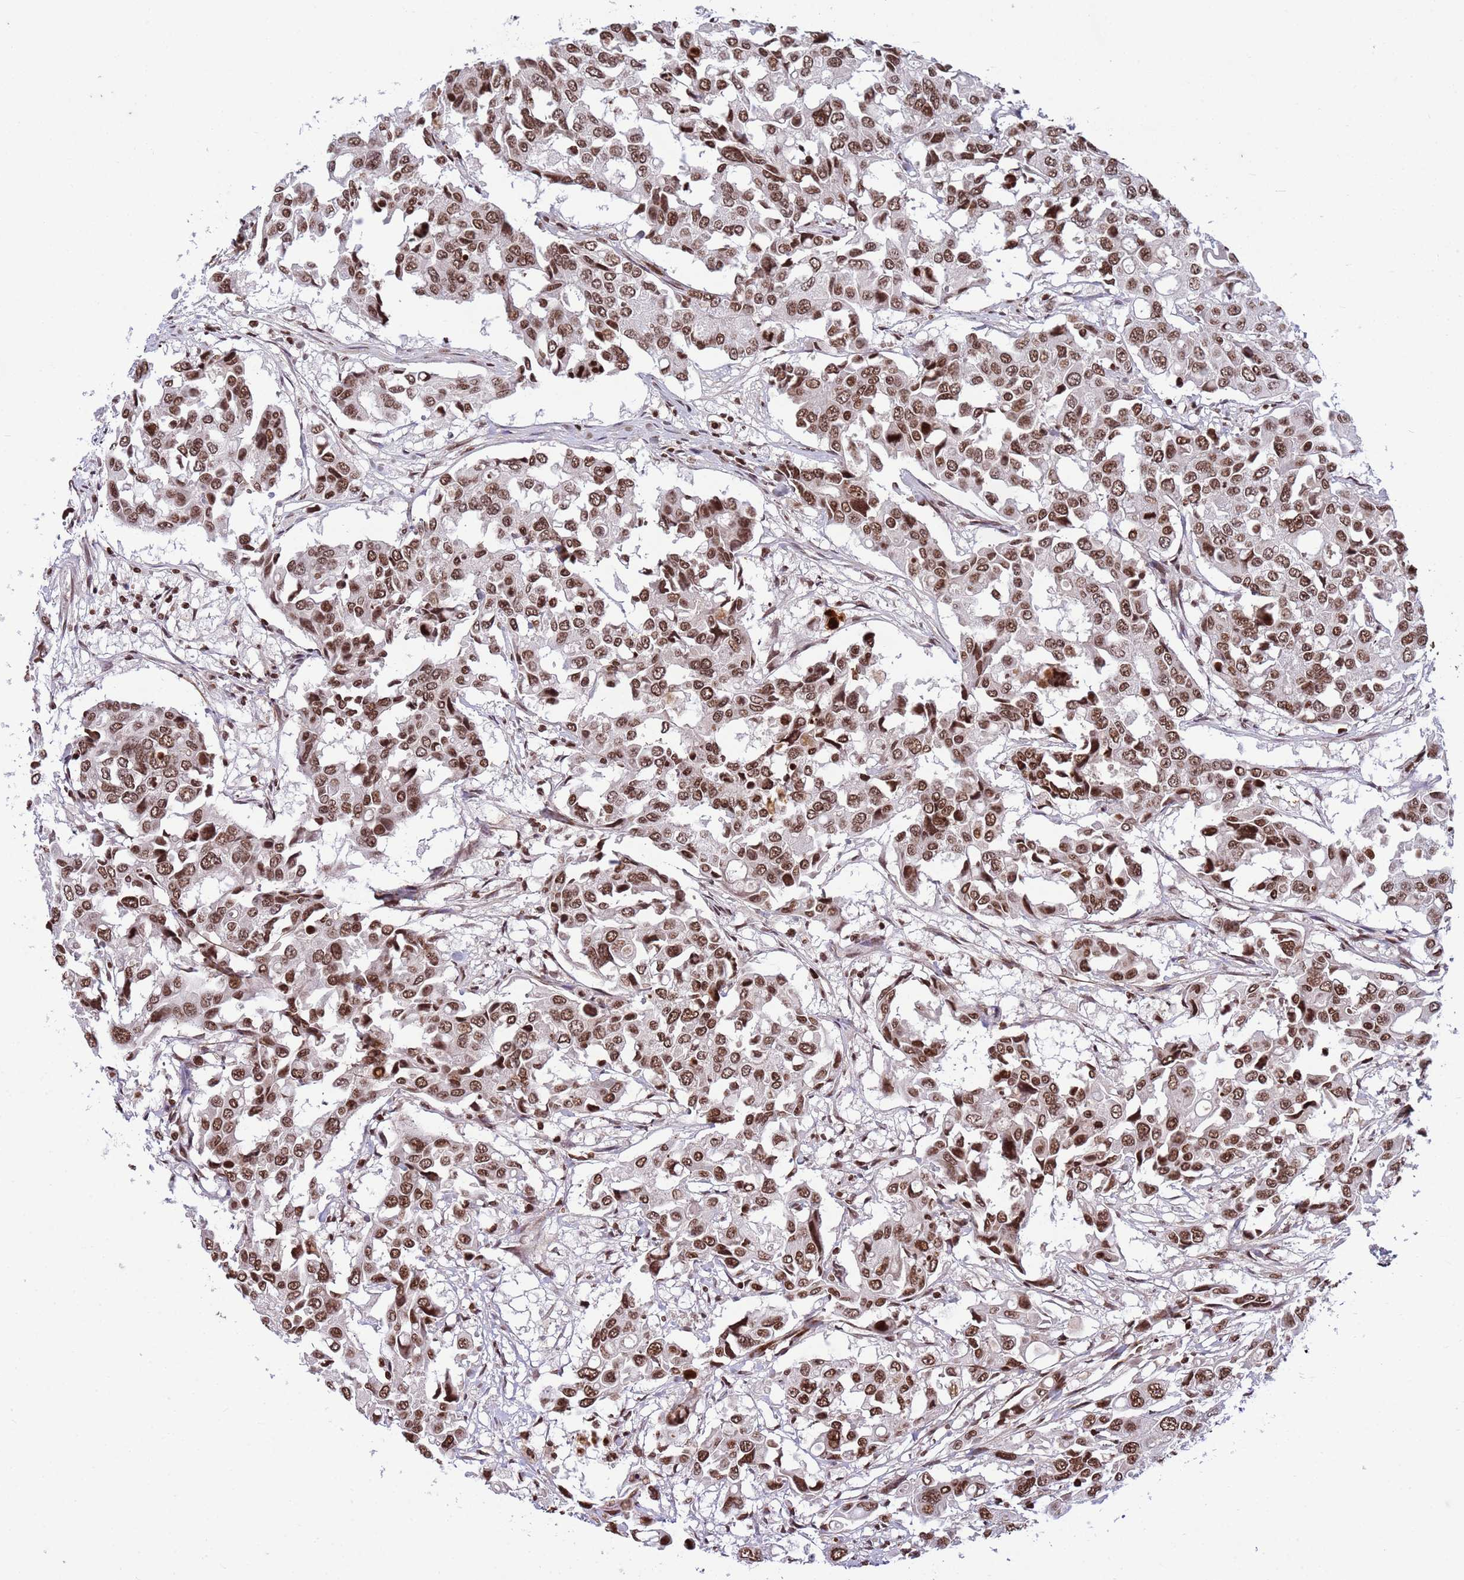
{"staining": {"intensity": "strong", "quantity": ">75%", "location": "nuclear"}, "tissue": "colorectal cancer", "cell_type": "Tumor cells", "image_type": "cancer", "snomed": [{"axis": "morphology", "description": "Adenocarcinoma, NOS"}, {"axis": "topography", "description": "Colon"}], "caption": "Protein analysis of adenocarcinoma (colorectal) tissue demonstrates strong nuclear staining in about >75% of tumor cells. (DAB IHC with brightfield microscopy, high magnification).", "gene": "H3-3B", "patient": {"sex": "male", "age": 77}}